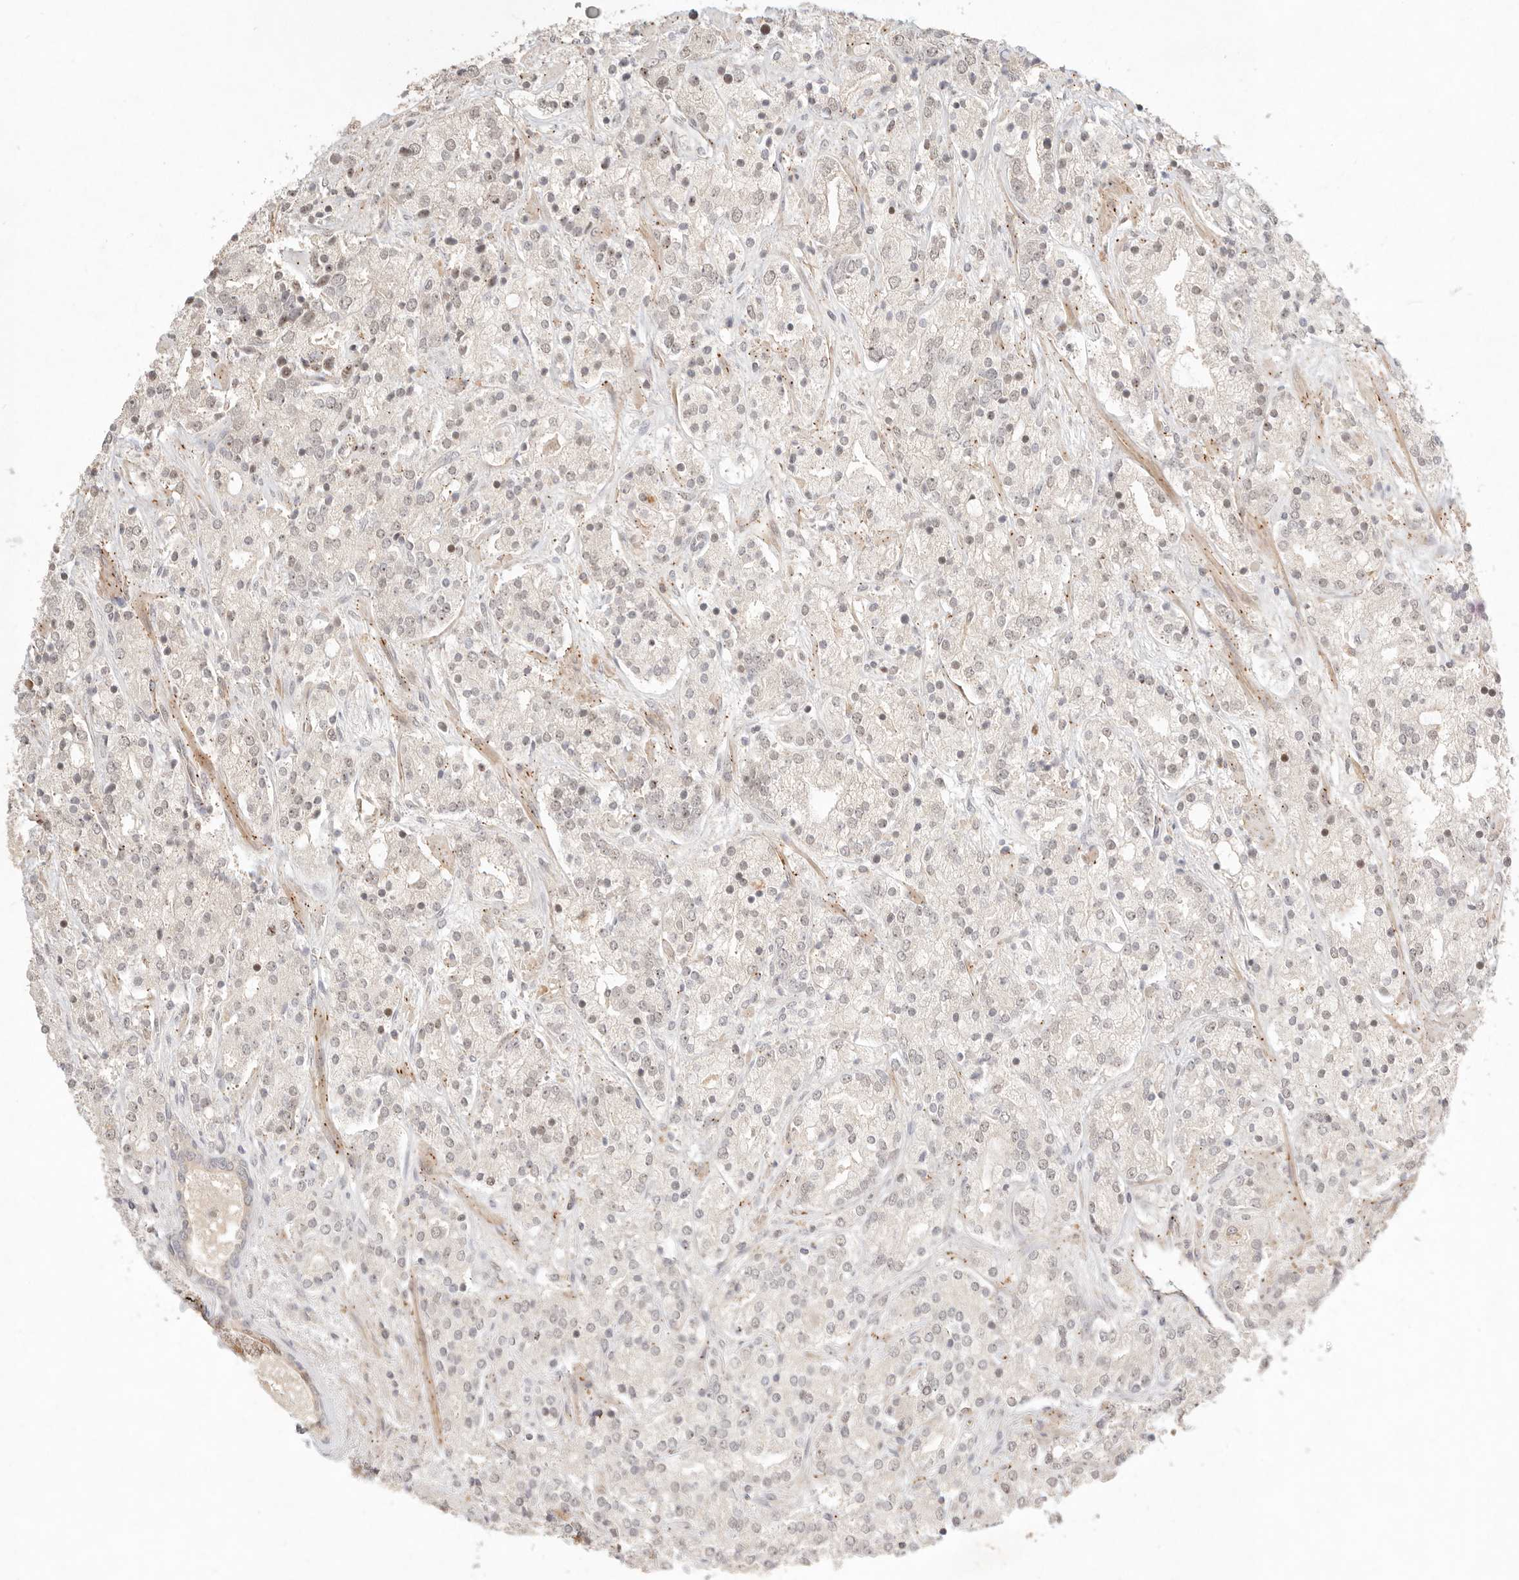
{"staining": {"intensity": "weak", "quantity": ">75%", "location": "nuclear"}, "tissue": "prostate cancer", "cell_type": "Tumor cells", "image_type": "cancer", "snomed": [{"axis": "morphology", "description": "Adenocarcinoma, High grade"}, {"axis": "topography", "description": "Prostate"}], "caption": "Protein staining of prostate cancer (adenocarcinoma (high-grade)) tissue shows weak nuclear expression in about >75% of tumor cells.", "gene": "MEP1A", "patient": {"sex": "male", "age": 71}}